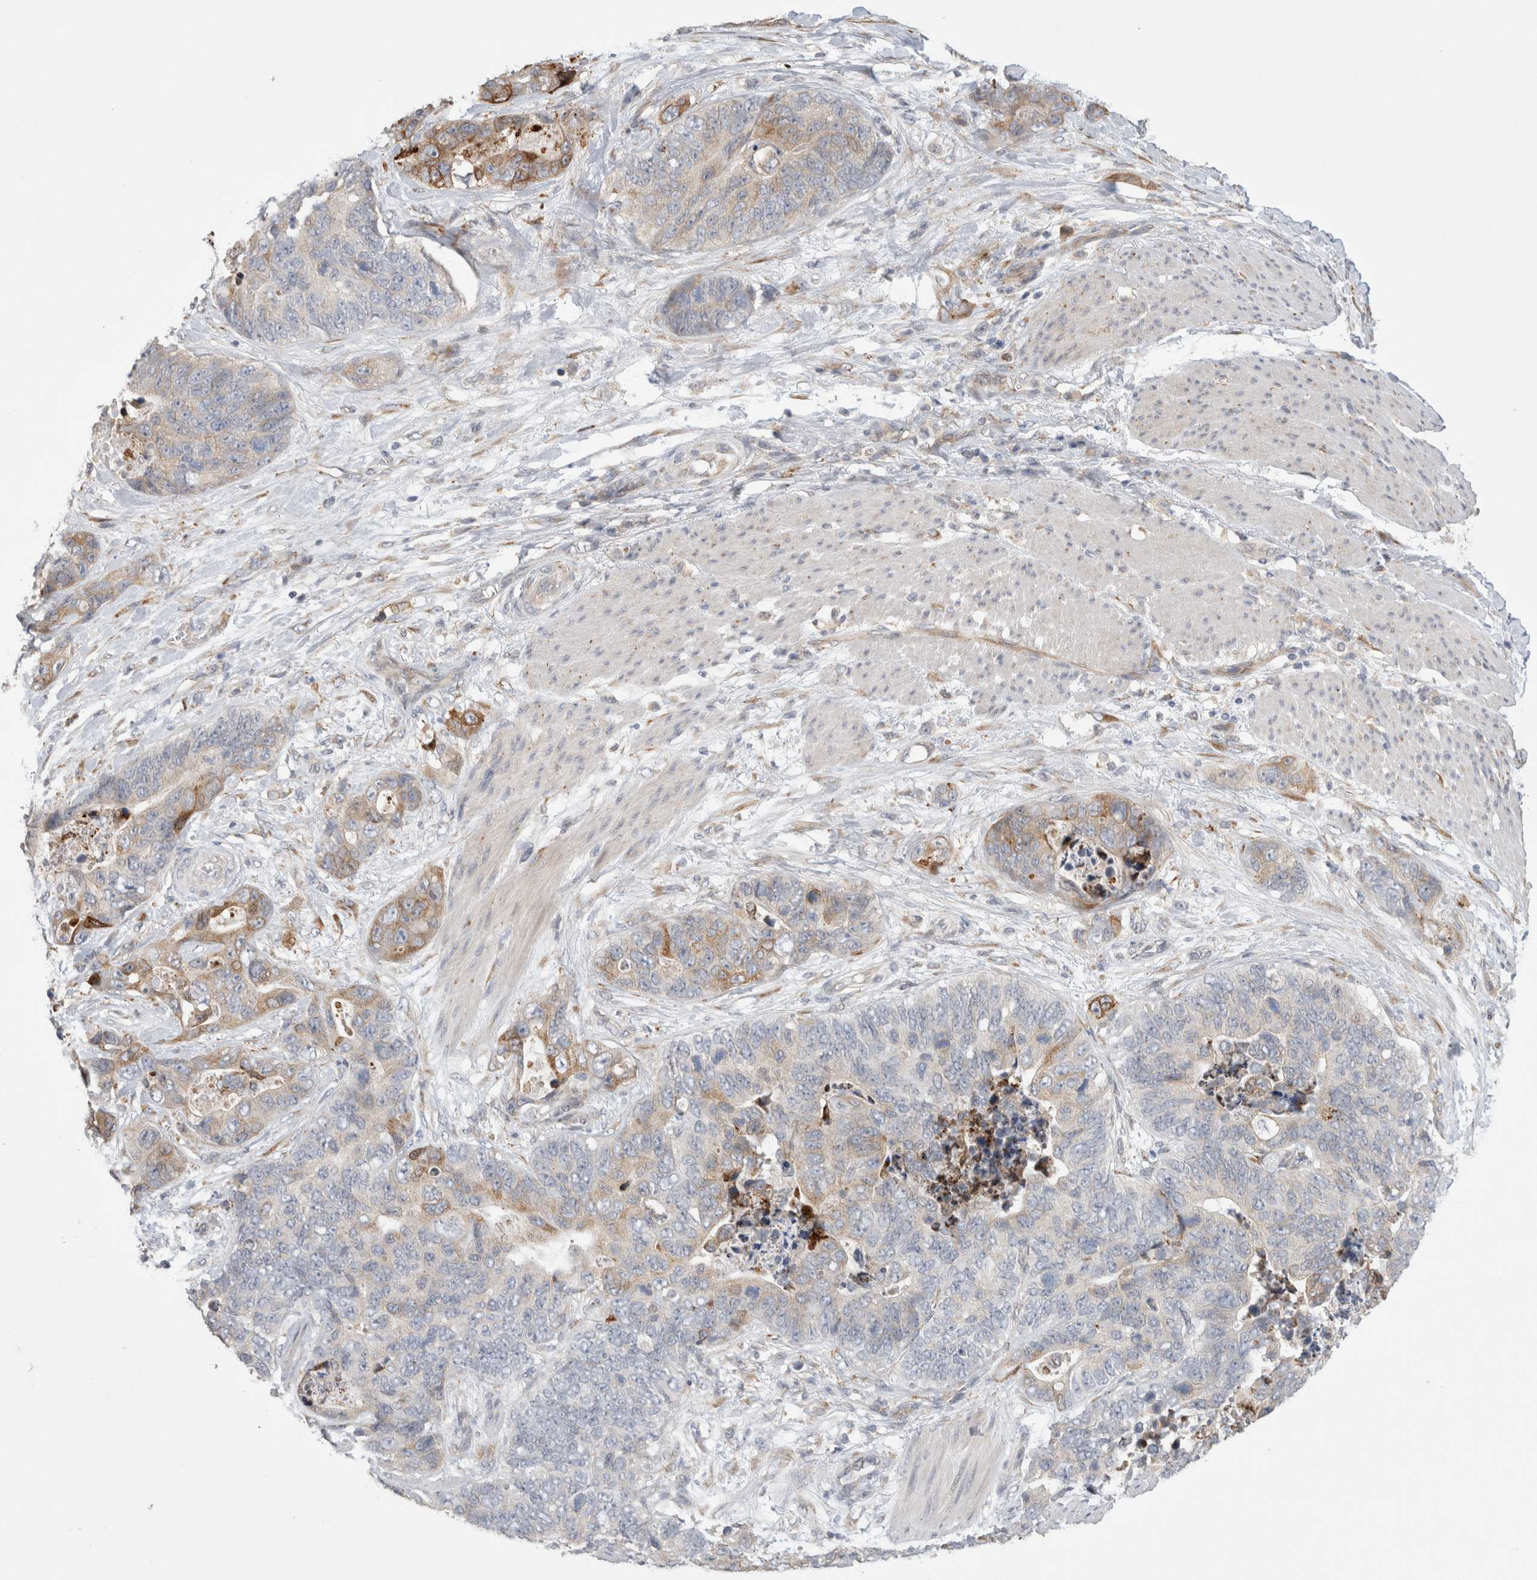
{"staining": {"intensity": "weak", "quantity": "<25%", "location": "cytoplasmic/membranous"}, "tissue": "stomach cancer", "cell_type": "Tumor cells", "image_type": "cancer", "snomed": [{"axis": "morphology", "description": "Normal tissue, NOS"}, {"axis": "morphology", "description": "Adenocarcinoma, NOS"}, {"axis": "topography", "description": "Stomach"}], "caption": "Immunohistochemical staining of human adenocarcinoma (stomach) exhibits no significant staining in tumor cells.", "gene": "TRMT9B", "patient": {"sex": "female", "age": 89}}